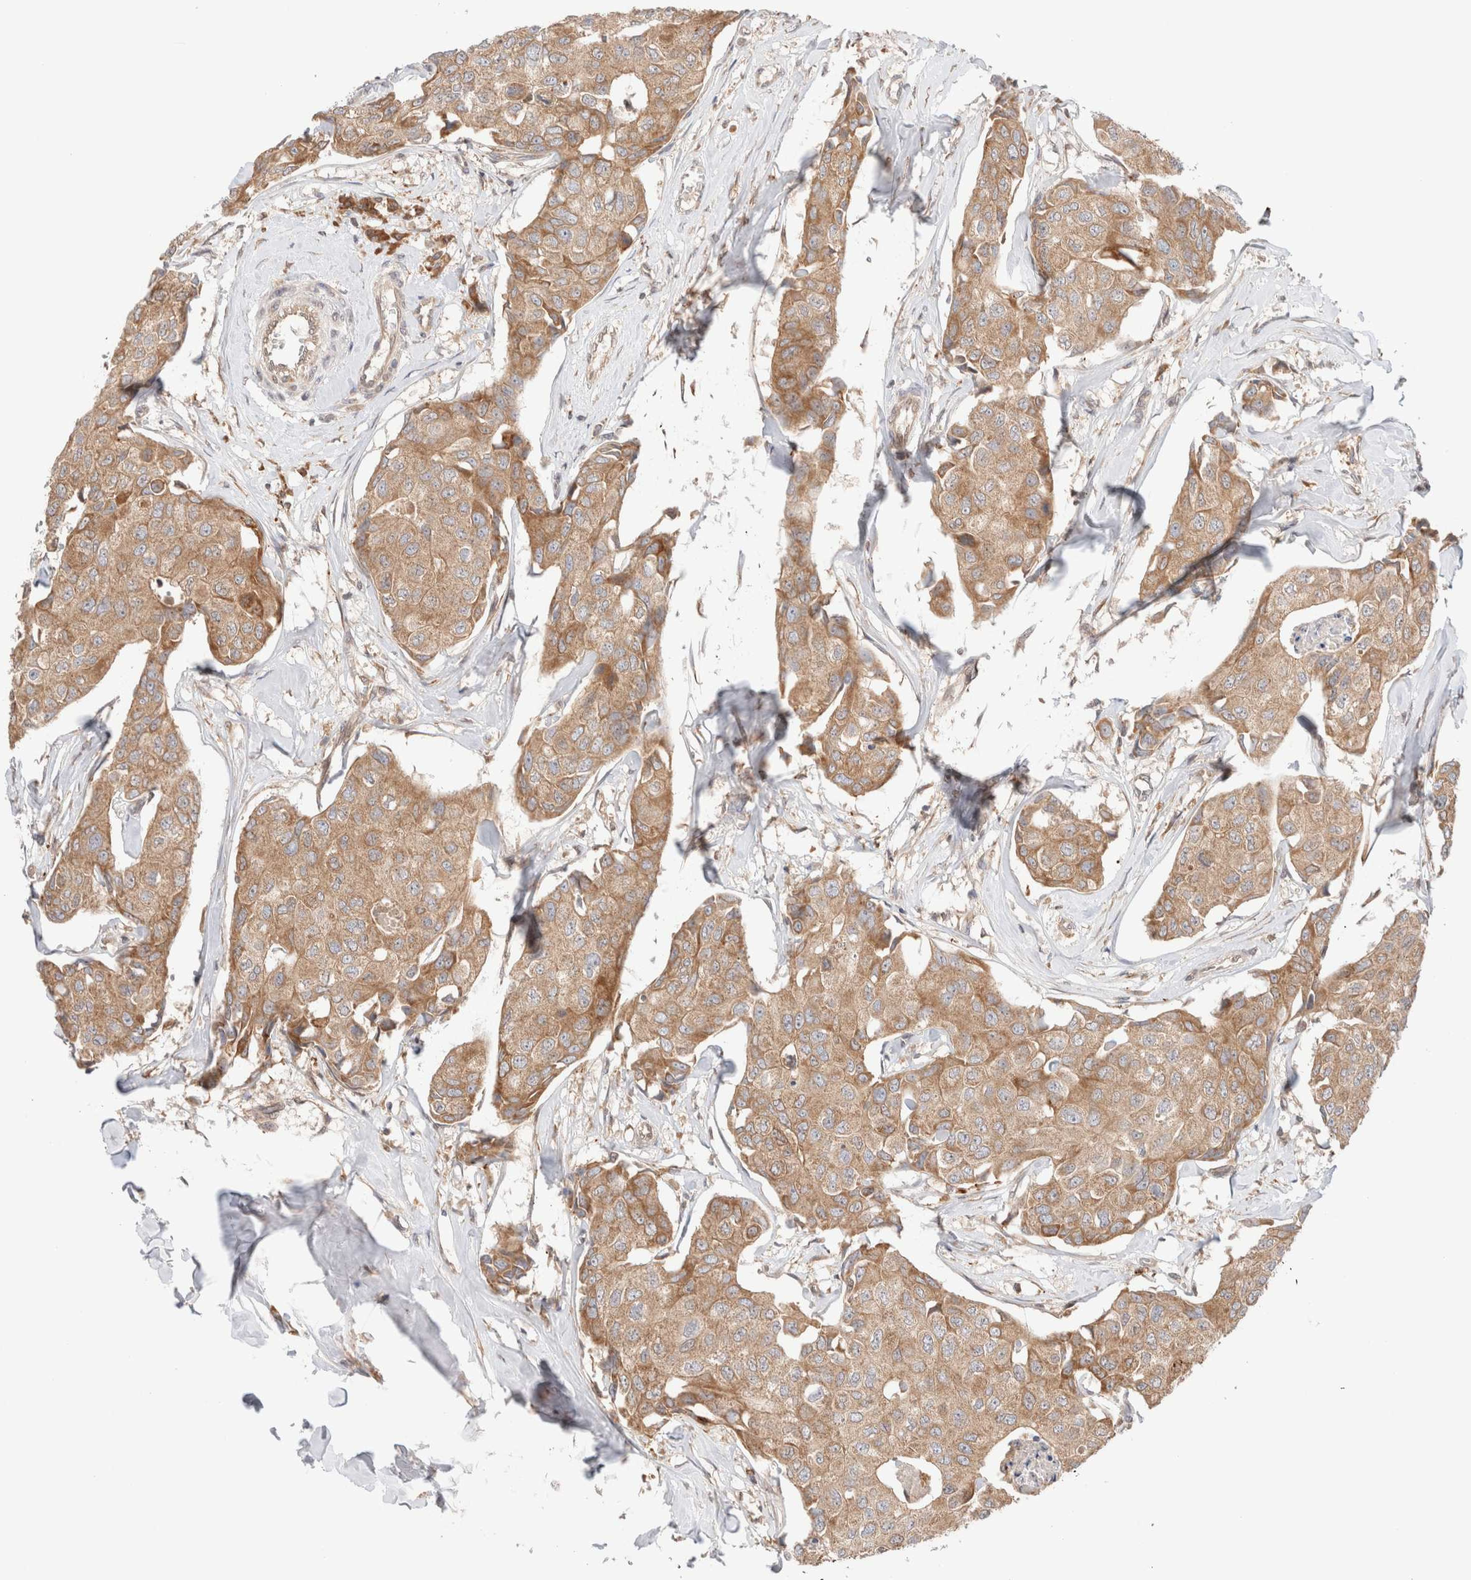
{"staining": {"intensity": "moderate", "quantity": ">75%", "location": "cytoplasmic/membranous"}, "tissue": "breast cancer", "cell_type": "Tumor cells", "image_type": "cancer", "snomed": [{"axis": "morphology", "description": "Duct carcinoma"}, {"axis": "topography", "description": "Breast"}], "caption": "The photomicrograph demonstrates a brown stain indicating the presence of a protein in the cytoplasmic/membranous of tumor cells in breast infiltrating ductal carcinoma.", "gene": "XKR4", "patient": {"sex": "female", "age": 80}}